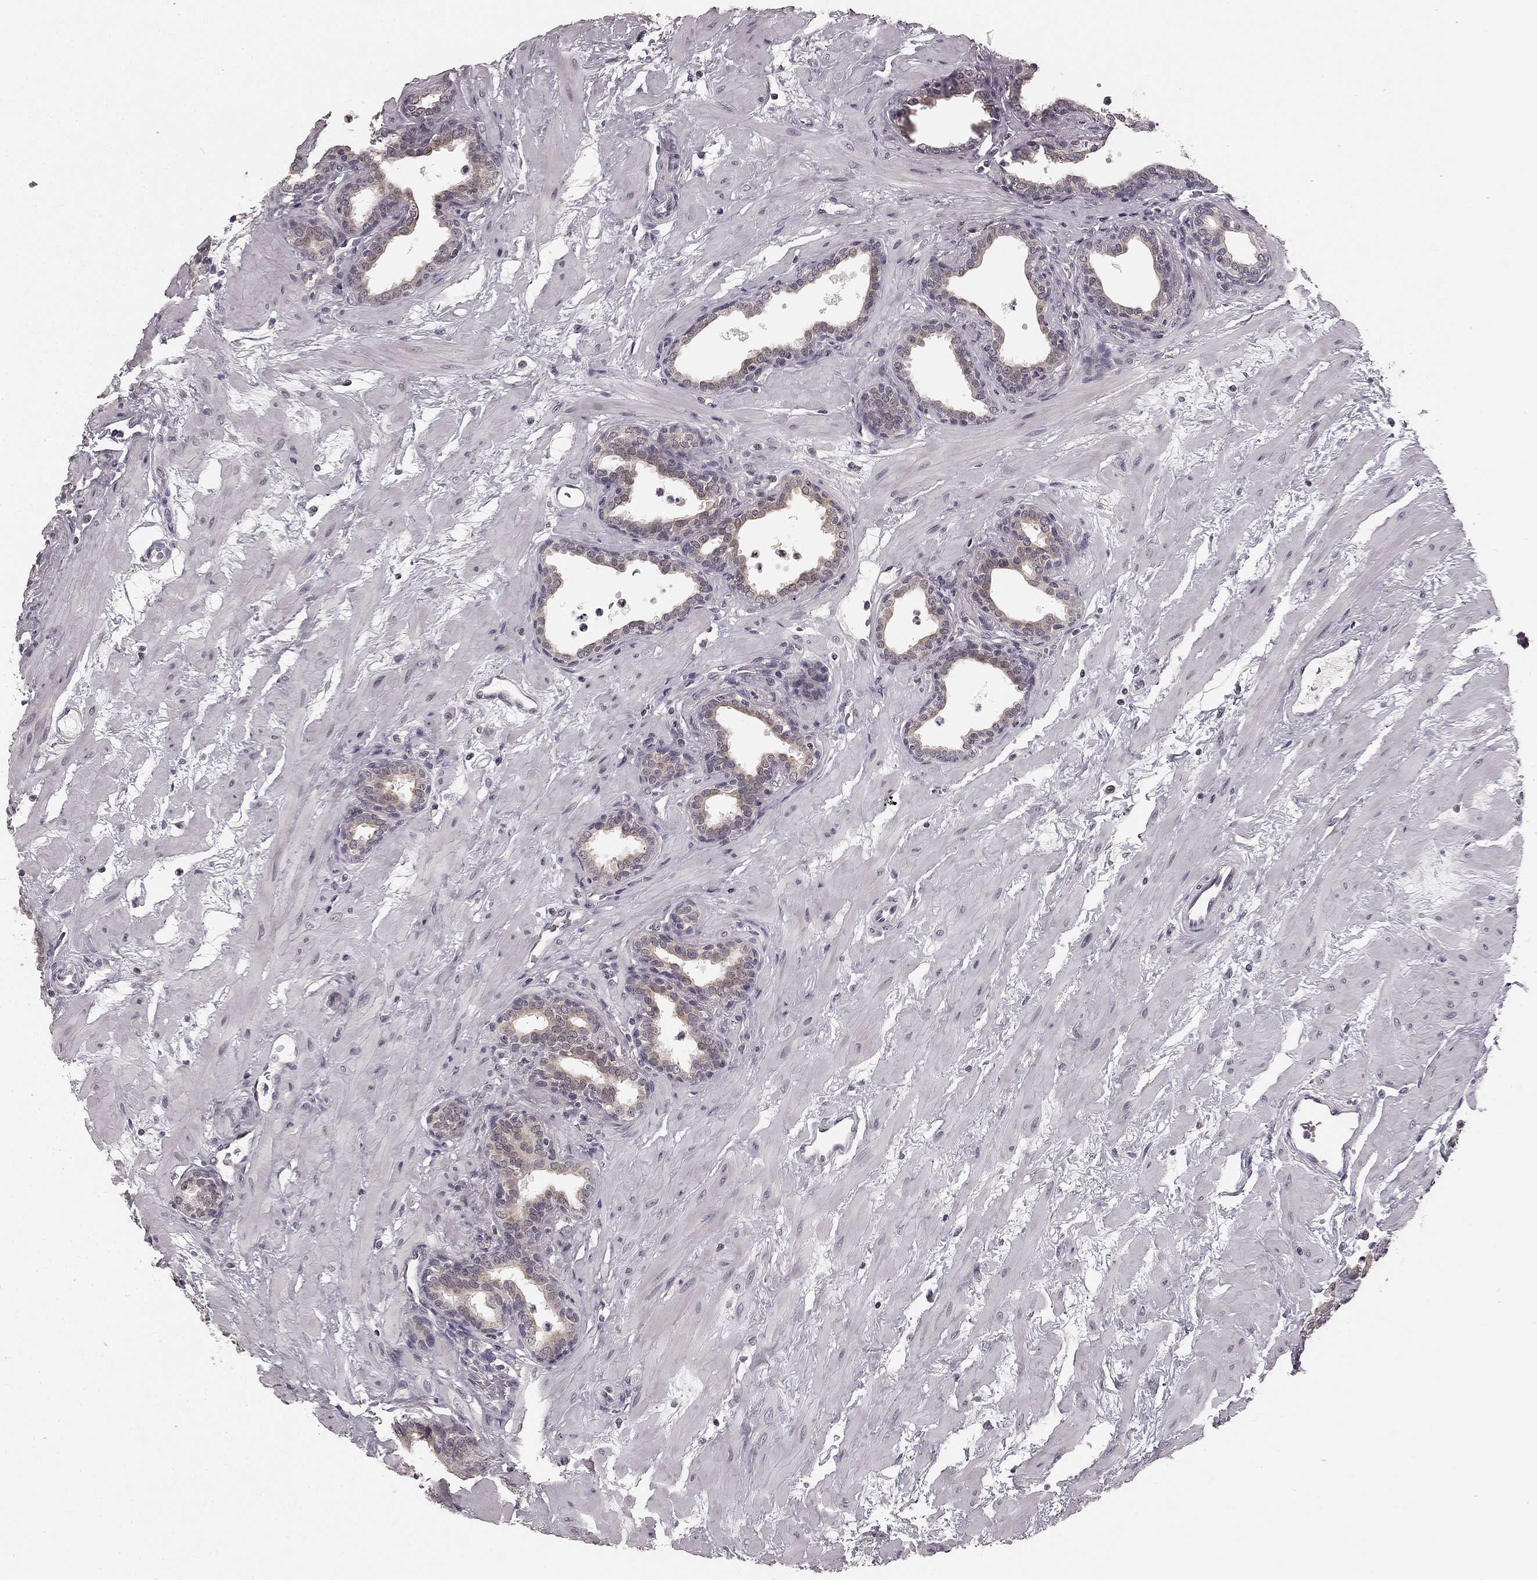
{"staining": {"intensity": "weak", "quantity": "25%-75%", "location": "cytoplasmic/membranous"}, "tissue": "prostate", "cell_type": "Glandular cells", "image_type": "normal", "snomed": [{"axis": "morphology", "description": "Normal tissue, NOS"}, {"axis": "topography", "description": "Prostate"}], "caption": "The photomicrograph demonstrates immunohistochemical staining of normal prostate. There is weak cytoplasmic/membranous expression is appreciated in approximately 25%-75% of glandular cells. Using DAB (brown) and hematoxylin (blue) stains, captured at high magnification using brightfield microscopy.", "gene": "HCN4", "patient": {"sex": "male", "age": 37}}